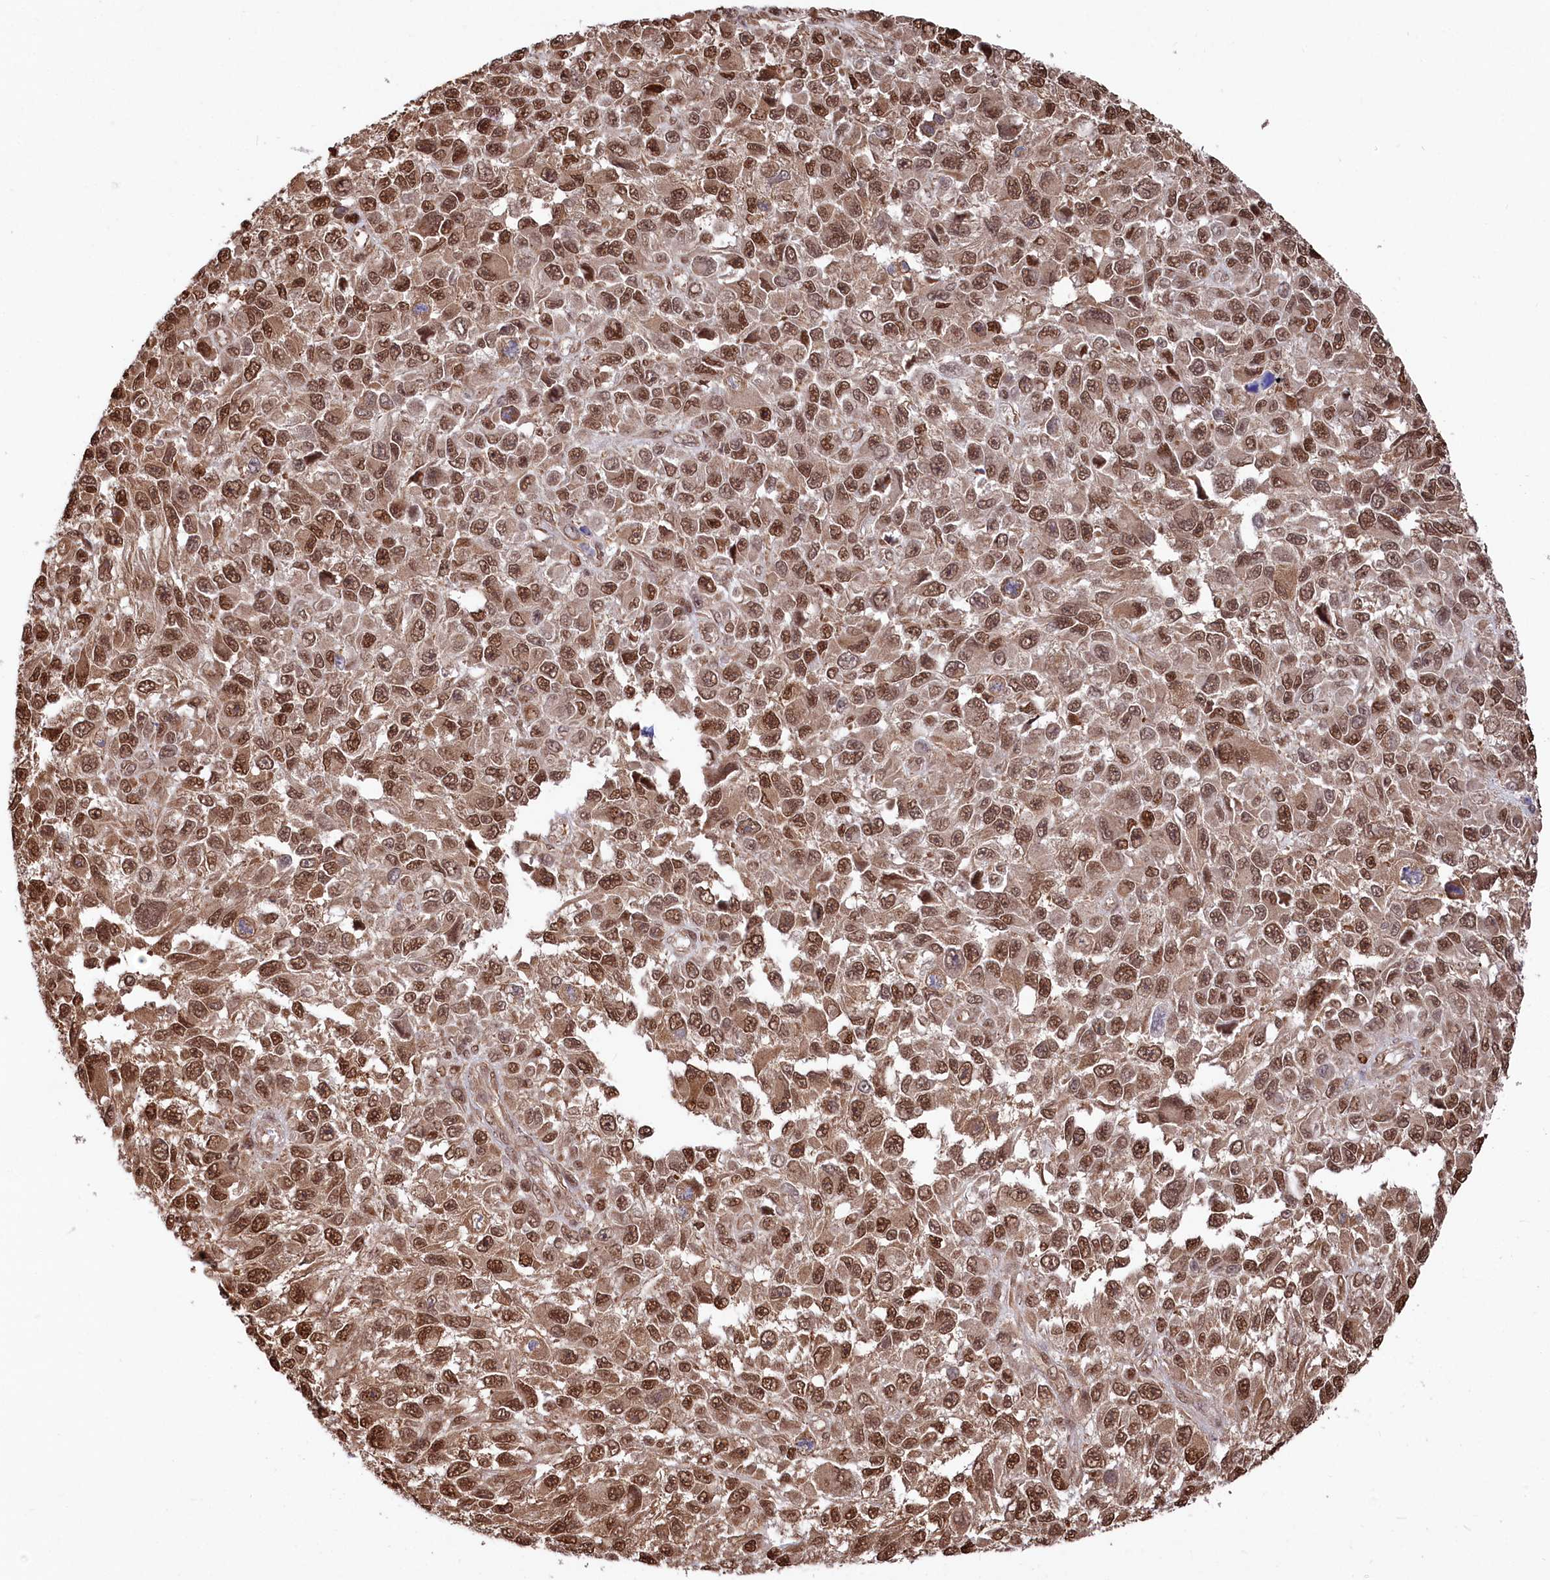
{"staining": {"intensity": "strong", "quantity": ">75%", "location": "cytoplasmic/membranous,nuclear"}, "tissue": "melanoma", "cell_type": "Tumor cells", "image_type": "cancer", "snomed": [{"axis": "morphology", "description": "Malignant melanoma, NOS"}, {"axis": "topography", "description": "Skin"}], "caption": "A photomicrograph showing strong cytoplasmic/membranous and nuclear expression in about >75% of tumor cells in melanoma, as visualized by brown immunohistochemical staining.", "gene": "PSMA1", "patient": {"sex": "female", "age": 96}}